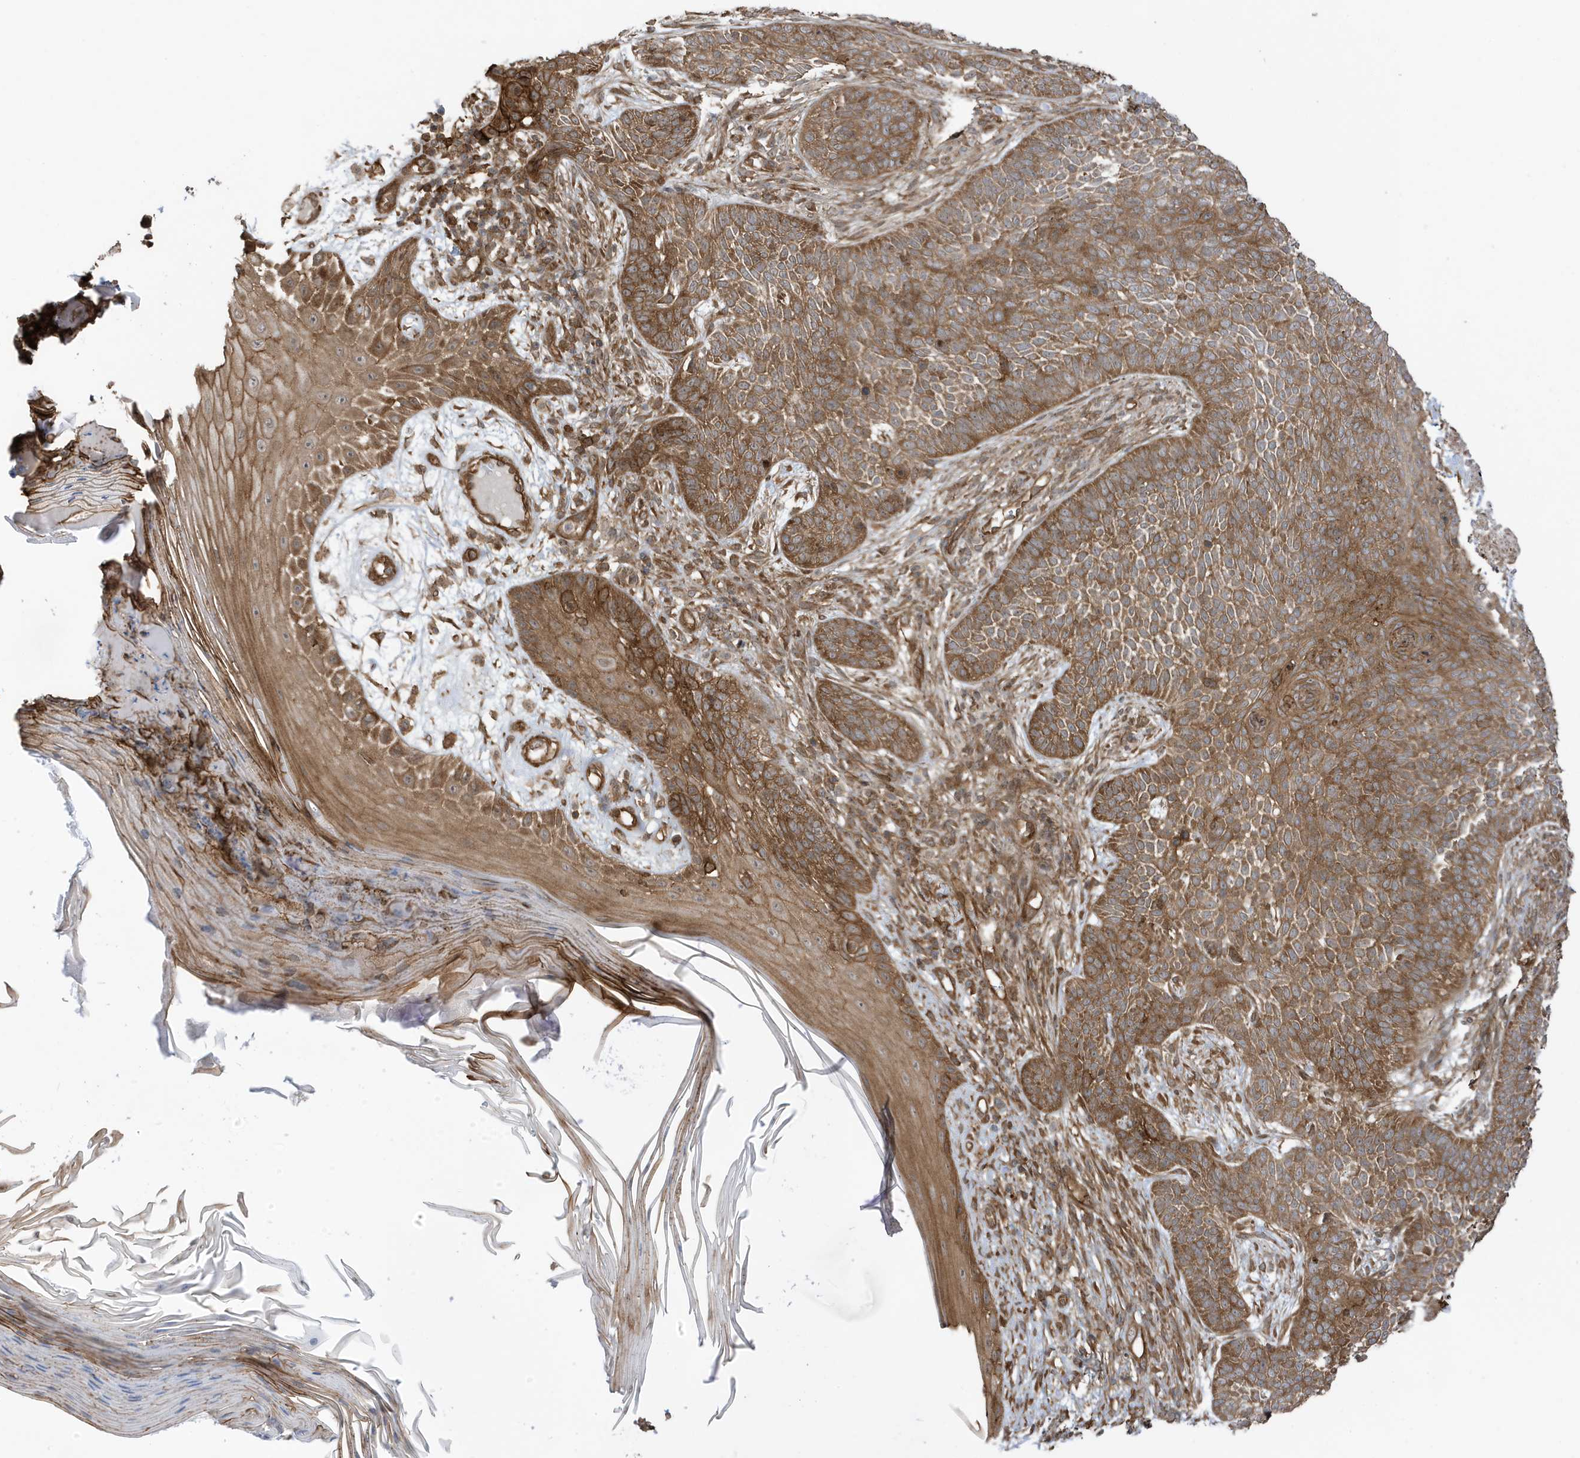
{"staining": {"intensity": "moderate", "quantity": ">75%", "location": "cytoplasmic/membranous"}, "tissue": "skin cancer", "cell_type": "Tumor cells", "image_type": "cancer", "snomed": [{"axis": "morphology", "description": "Basal cell carcinoma"}, {"axis": "topography", "description": "Skin"}], "caption": "Immunohistochemical staining of skin cancer shows medium levels of moderate cytoplasmic/membranous expression in about >75% of tumor cells.", "gene": "CDC42EP3", "patient": {"sex": "male", "age": 85}}